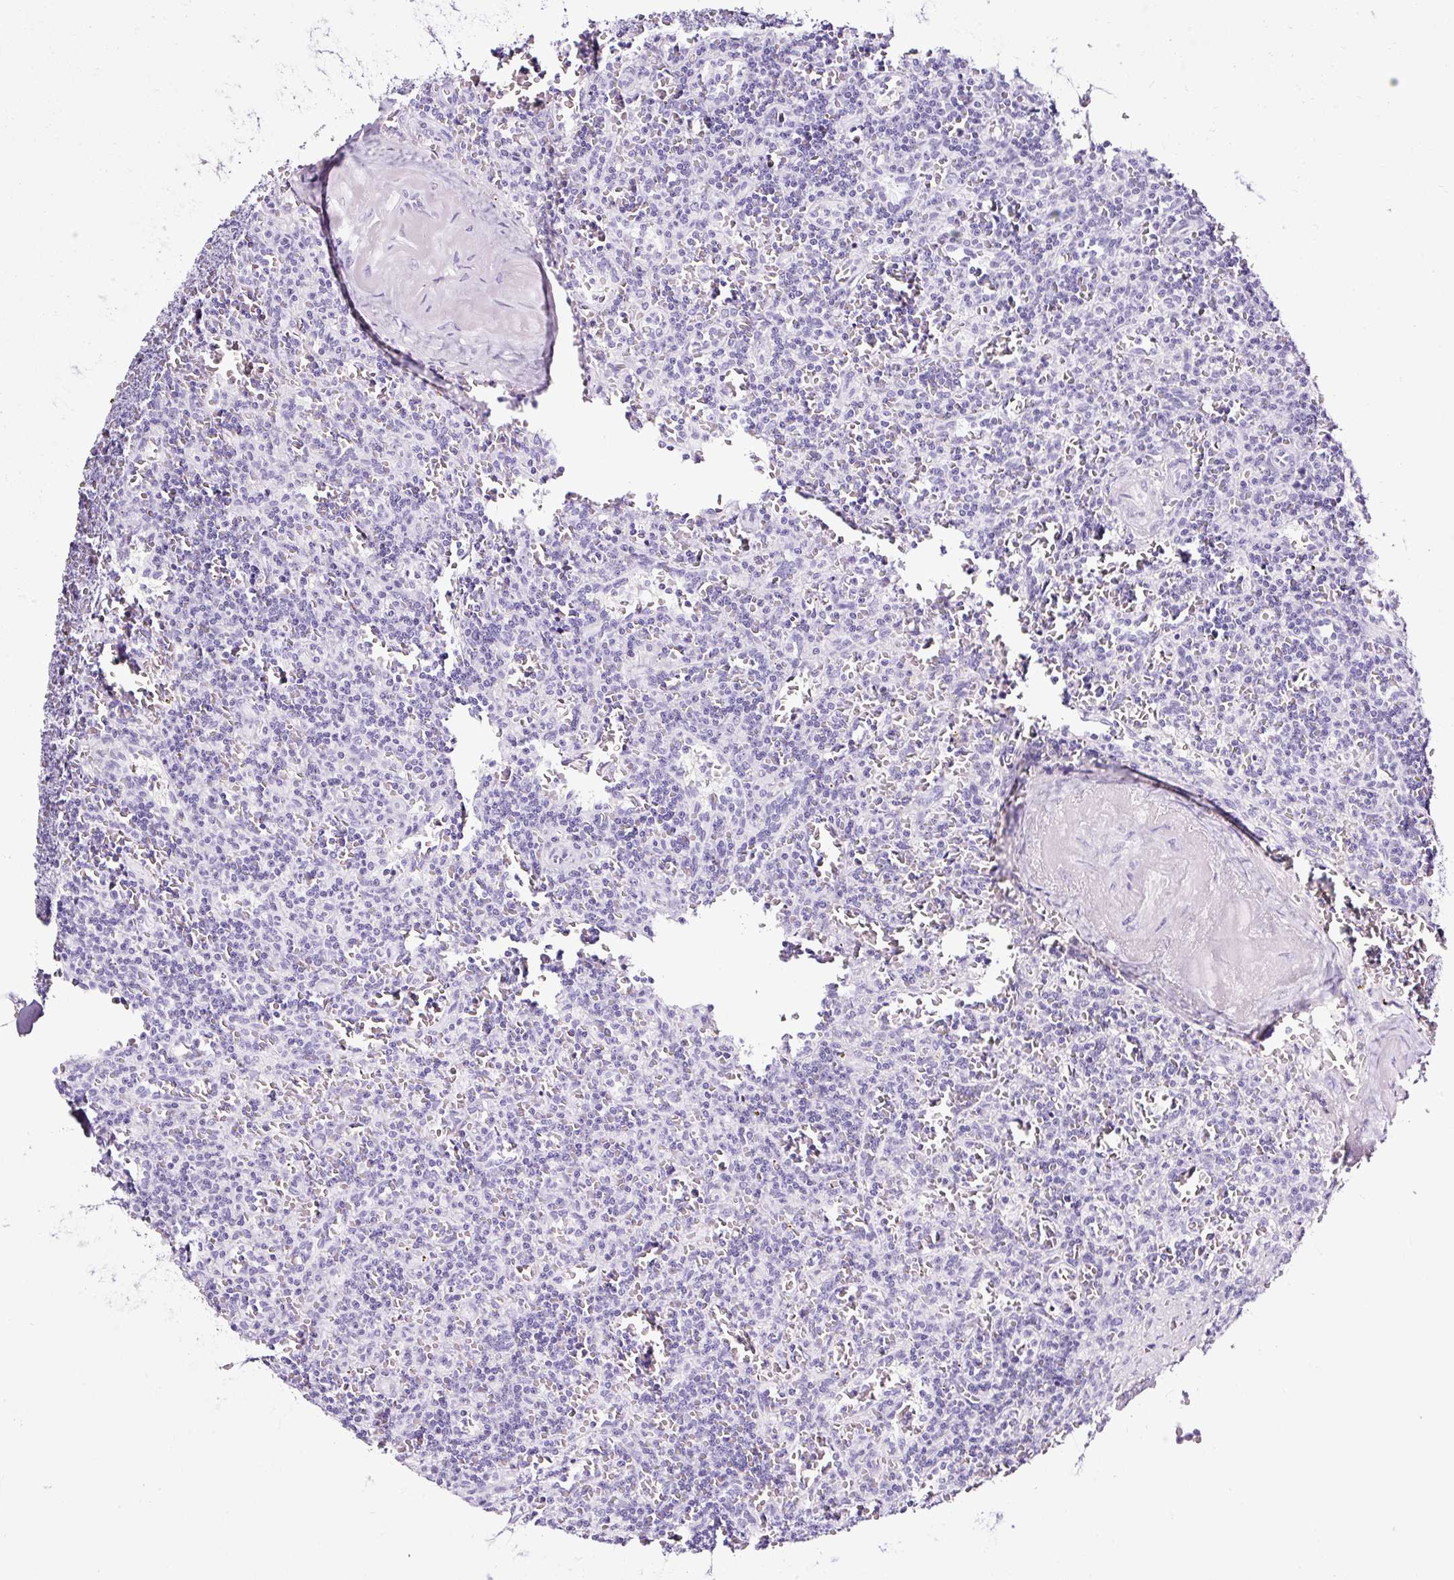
{"staining": {"intensity": "negative", "quantity": "none", "location": "none"}, "tissue": "lymphoma", "cell_type": "Tumor cells", "image_type": "cancer", "snomed": [{"axis": "morphology", "description": "Malignant lymphoma, non-Hodgkin's type, Low grade"}, {"axis": "topography", "description": "Spleen"}], "caption": "DAB immunohistochemical staining of low-grade malignant lymphoma, non-Hodgkin's type shows no significant expression in tumor cells.", "gene": "NPHS2", "patient": {"sex": "male", "age": 73}}